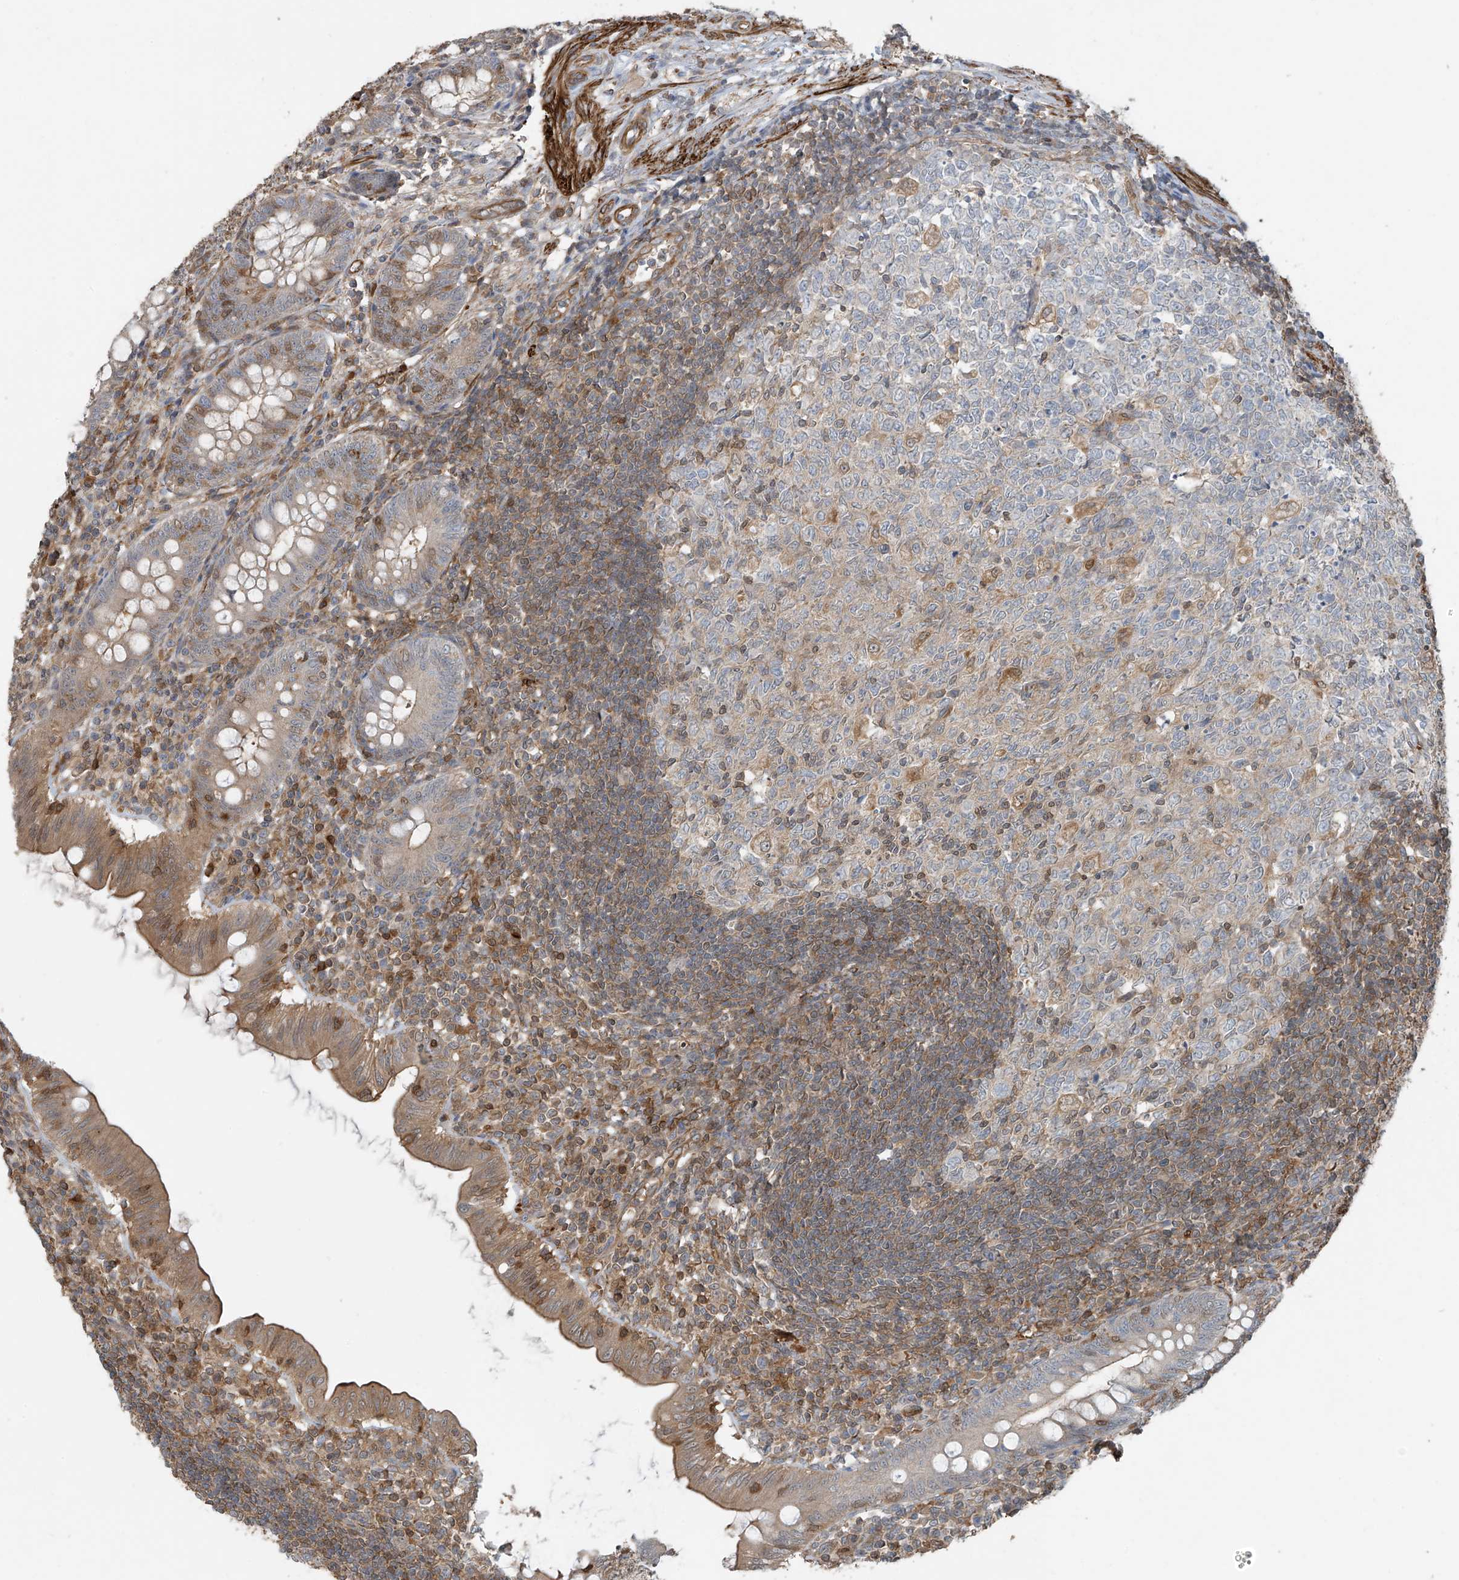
{"staining": {"intensity": "moderate", "quantity": "25%-75%", "location": "cytoplasmic/membranous"}, "tissue": "appendix", "cell_type": "Glandular cells", "image_type": "normal", "snomed": [{"axis": "morphology", "description": "Normal tissue, NOS"}, {"axis": "topography", "description": "Appendix"}], "caption": "Brown immunohistochemical staining in normal human appendix exhibits moderate cytoplasmic/membranous expression in approximately 25%-75% of glandular cells. The staining is performed using DAB brown chromogen to label protein expression. The nuclei are counter-stained blue using hematoxylin.", "gene": "SH3BGRL3", "patient": {"sex": "male", "age": 14}}